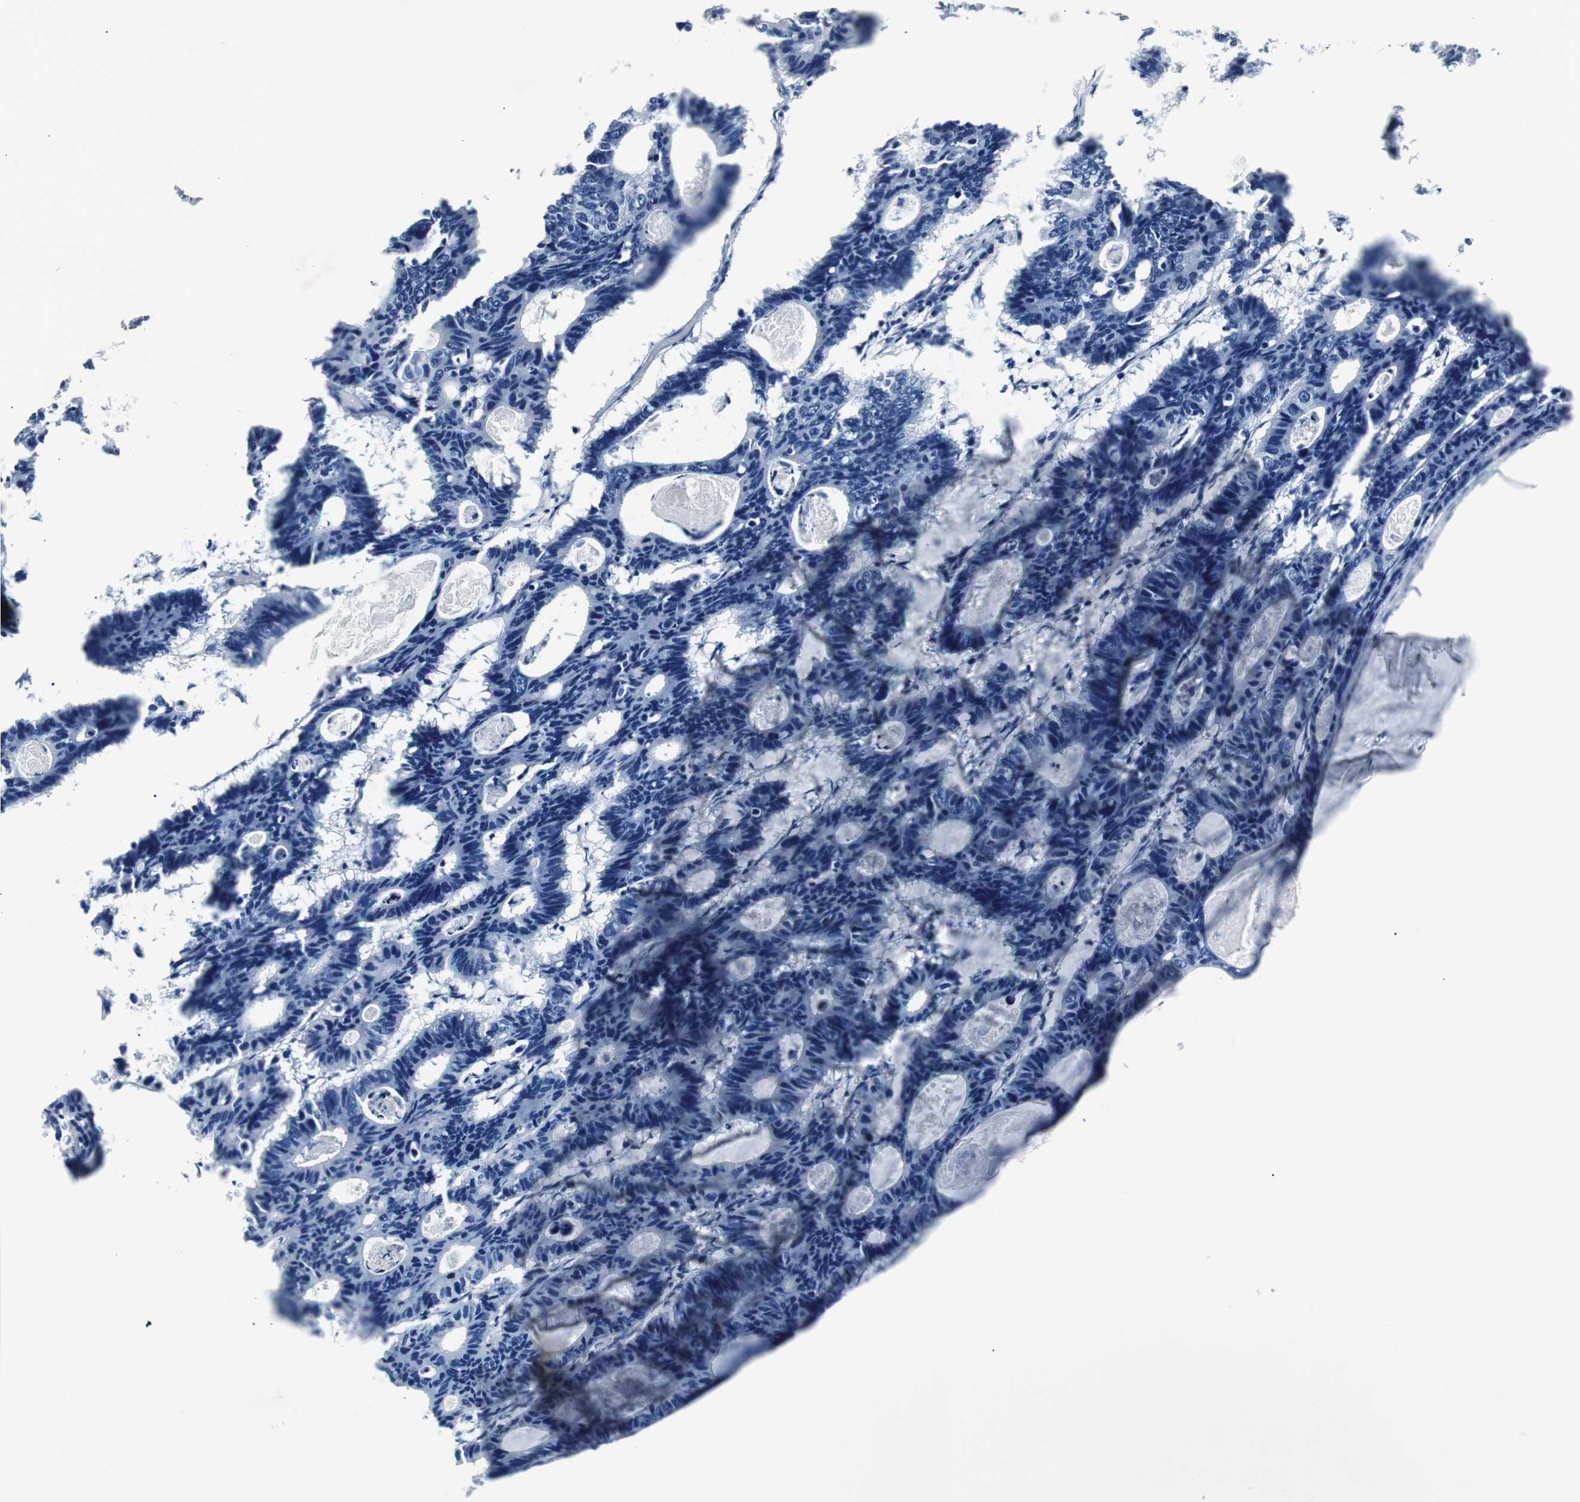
{"staining": {"intensity": "negative", "quantity": "none", "location": "none"}, "tissue": "colorectal cancer", "cell_type": "Tumor cells", "image_type": "cancer", "snomed": [{"axis": "morphology", "description": "Adenocarcinoma, NOS"}, {"axis": "topography", "description": "Colon"}], "caption": "This is an IHC image of colorectal adenocarcinoma. There is no positivity in tumor cells.", "gene": "SOX30", "patient": {"sex": "female", "age": 55}}